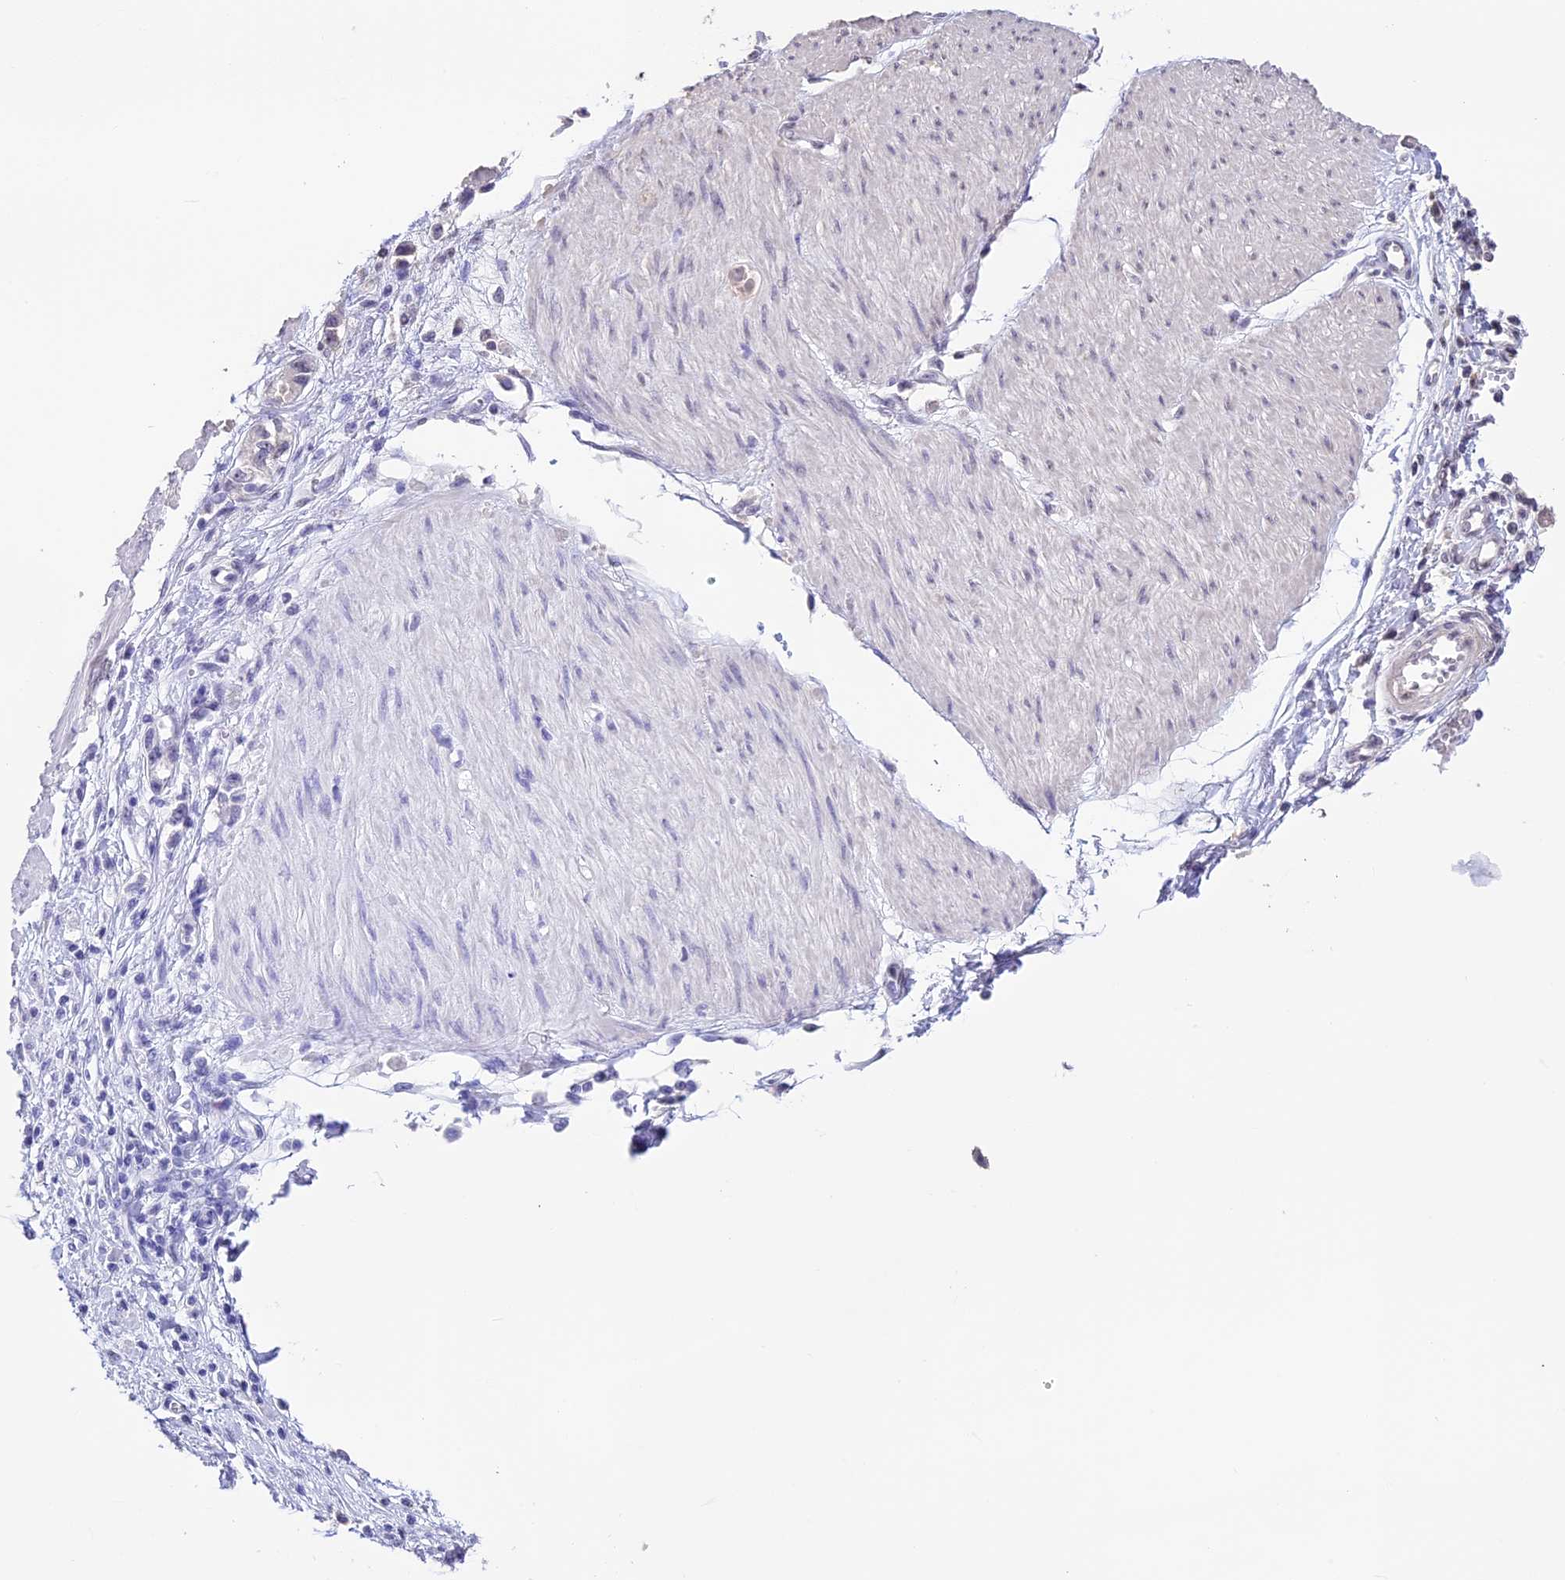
{"staining": {"intensity": "negative", "quantity": "none", "location": "none"}, "tissue": "stomach cancer", "cell_type": "Tumor cells", "image_type": "cancer", "snomed": [{"axis": "morphology", "description": "Adenocarcinoma, NOS"}, {"axis": "topography", "description": "Stomach"}], "caption": "IHC histopathology image of human adenocarcinoma (stomach) stained for a protein (brown), which shows no staining in tumor cells.", "gene": "SETD2", "patient": {"sex": "female", "age": 76}}